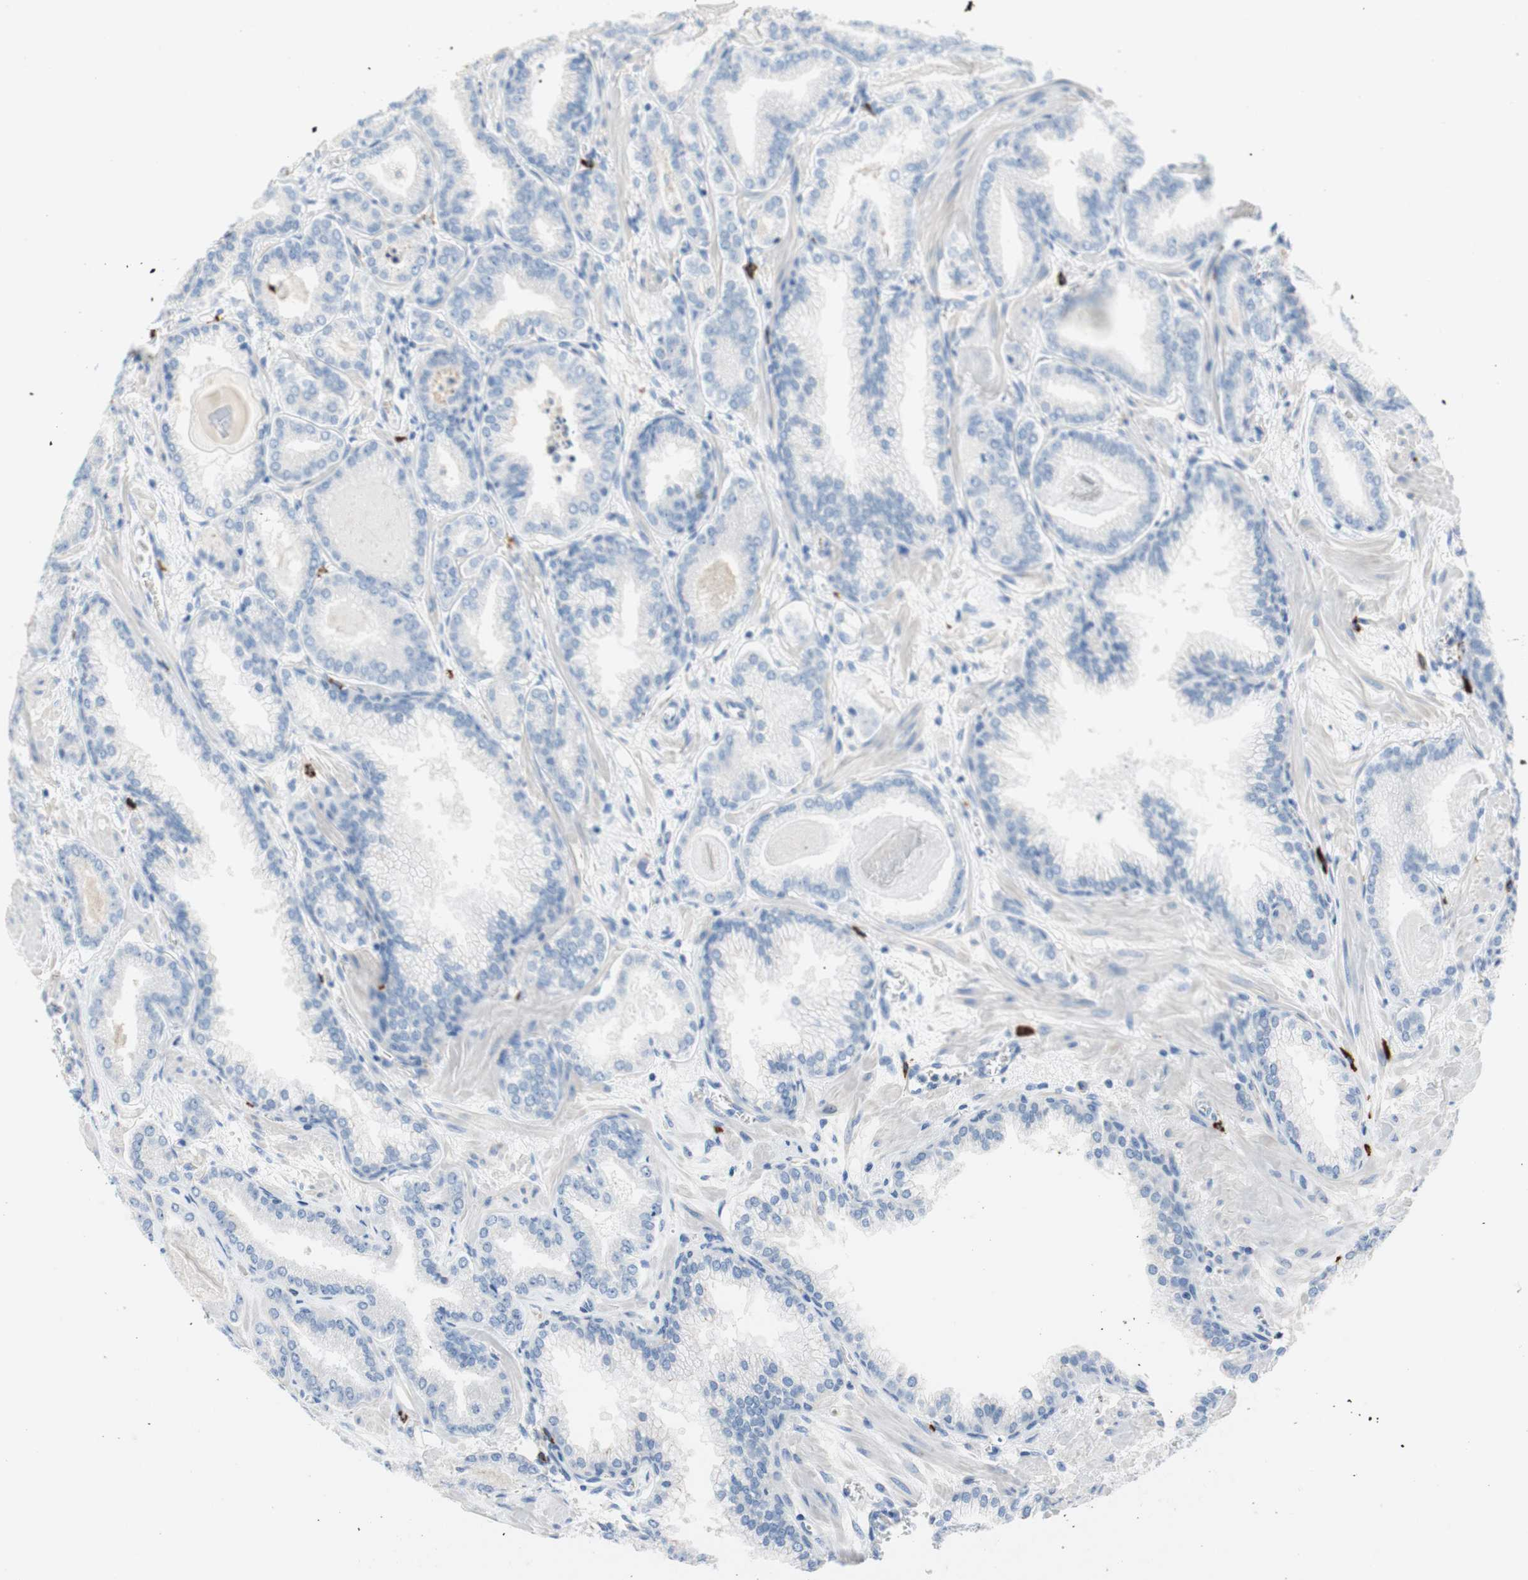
{"staining": {"intensity": "negative", "quantity": "none", "location": "none"}, "tissue": "prostate cancer", "cell_type": "Tumor cells", "image_type": "cancer", "snomed": [{"axis": "morphology", "description": "Adenocarcinoma, Low grade"}, {"axis": "topography", "description": "Prostate"}], "caption": "The immunohistochemistry image has no significant staining in tumor cells of prostate adenocarcinoma (low-grade) tissue. The staining was performed using DAB (3,3'-diaminobenzidine) to visualize the protein expression in brown, while the nuclei were stained in blue with hematoxylin (Magnification: 20x).", "gene": "CEACAM1", "patient": {"sex": "male", "age": 59}}